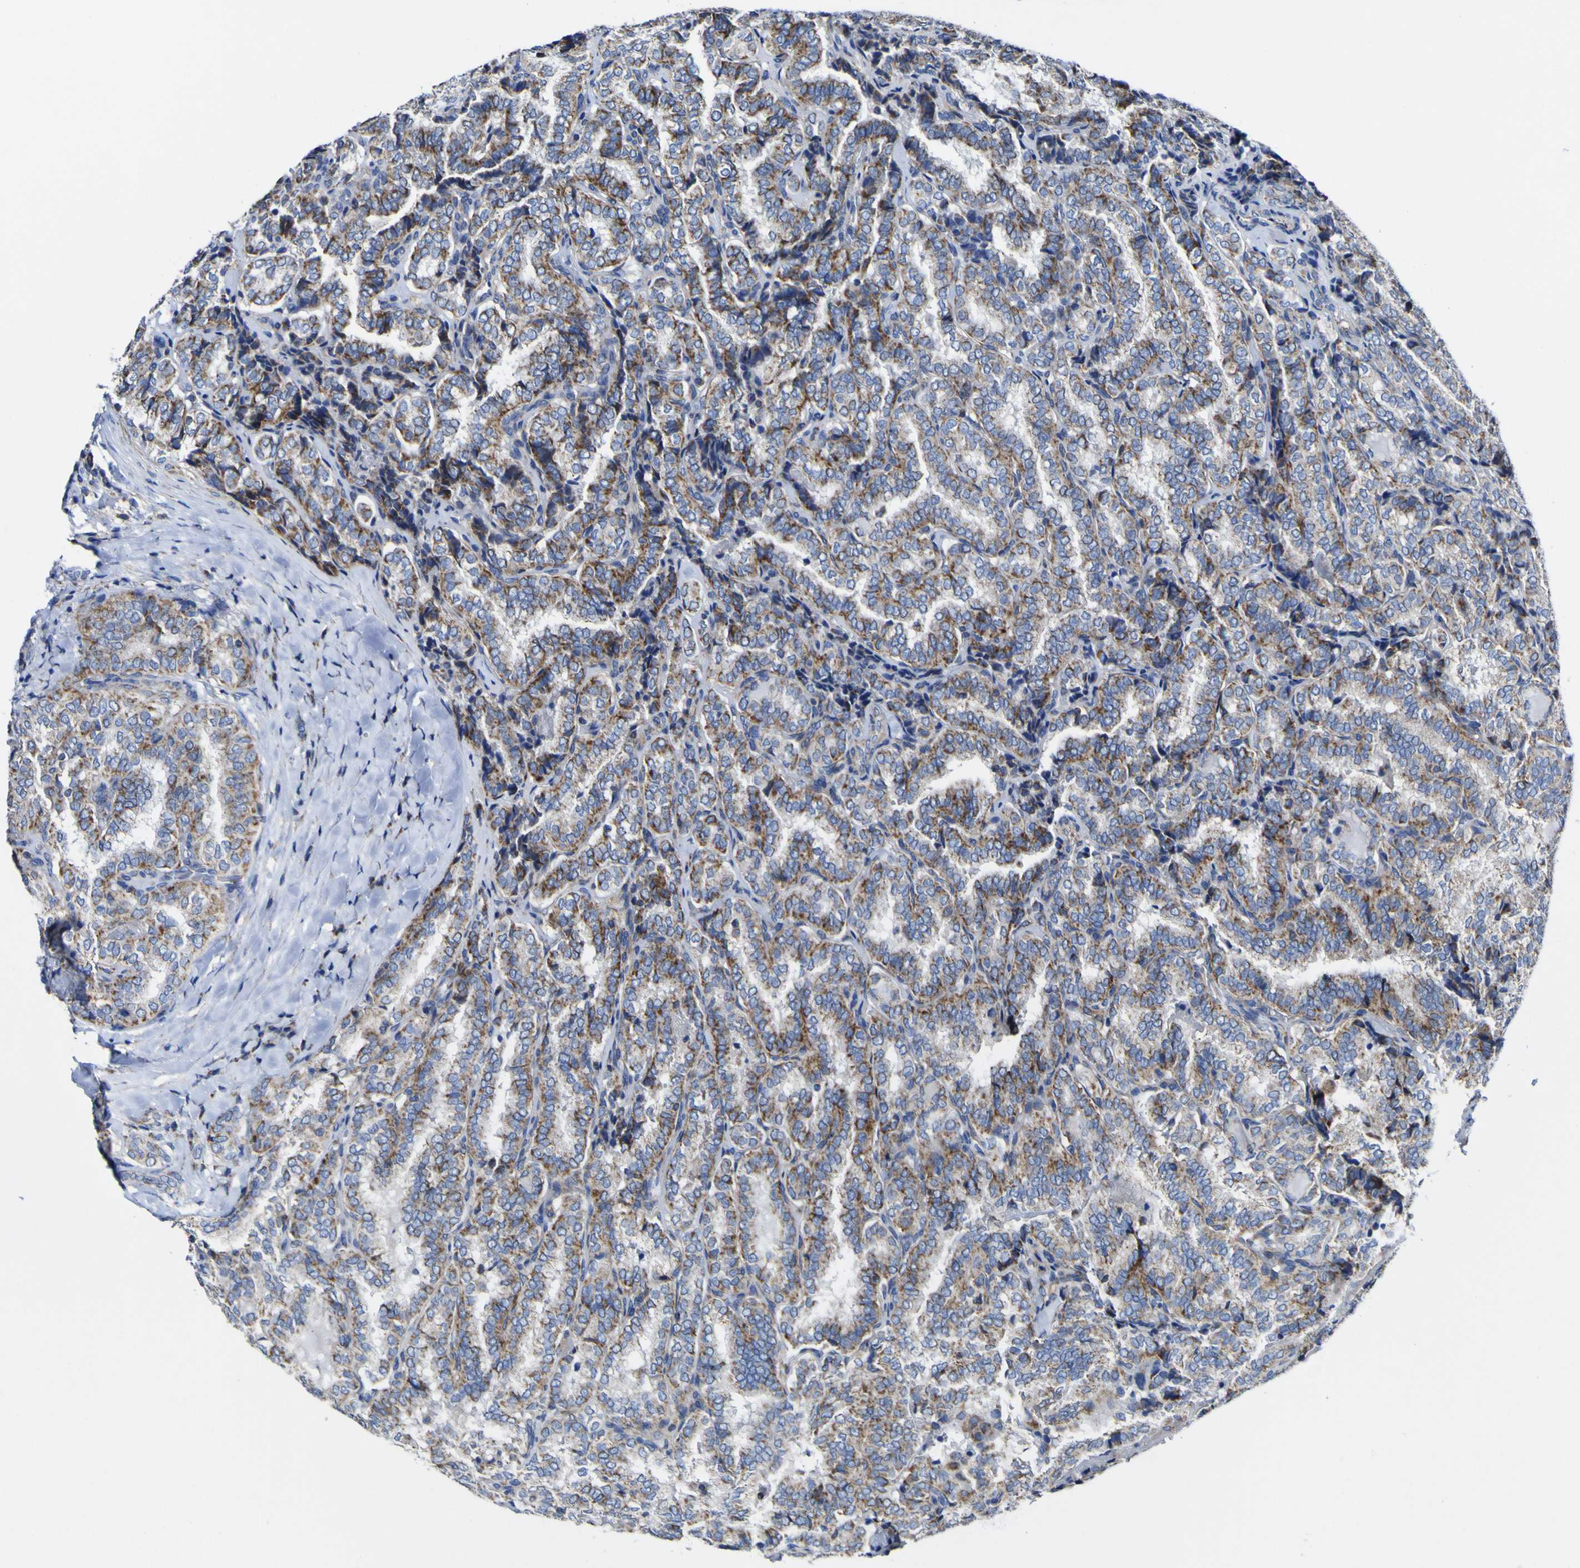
{"staining": {"intensity": "moderate", "quantity": ">75%", "location": "cytoplasmic/membranous"}, "tissue": "thyroid cancer", "cell_type": "Tumor cells", "image_type": "cancer", "snomed": [{"axis": "morphology", "description": "Normal tissue, NOS"}, {"axis": "morphology", "description": "Papillary adenocarcinoma, NOS"}, {"axis": "topography", "description": "Thyroid gland"}], "caption": "Brown immunohistochemical staining in human papillary adenocarcinoma (thyroid) shows moderate cytoplasmic/membranous expression in approximately >75% of tumor cells. (Brightfield microscopy of DAB IHC at high magnification).", "gene": "CCDC90B", "patient": {"sex": "female", "age": 30}}